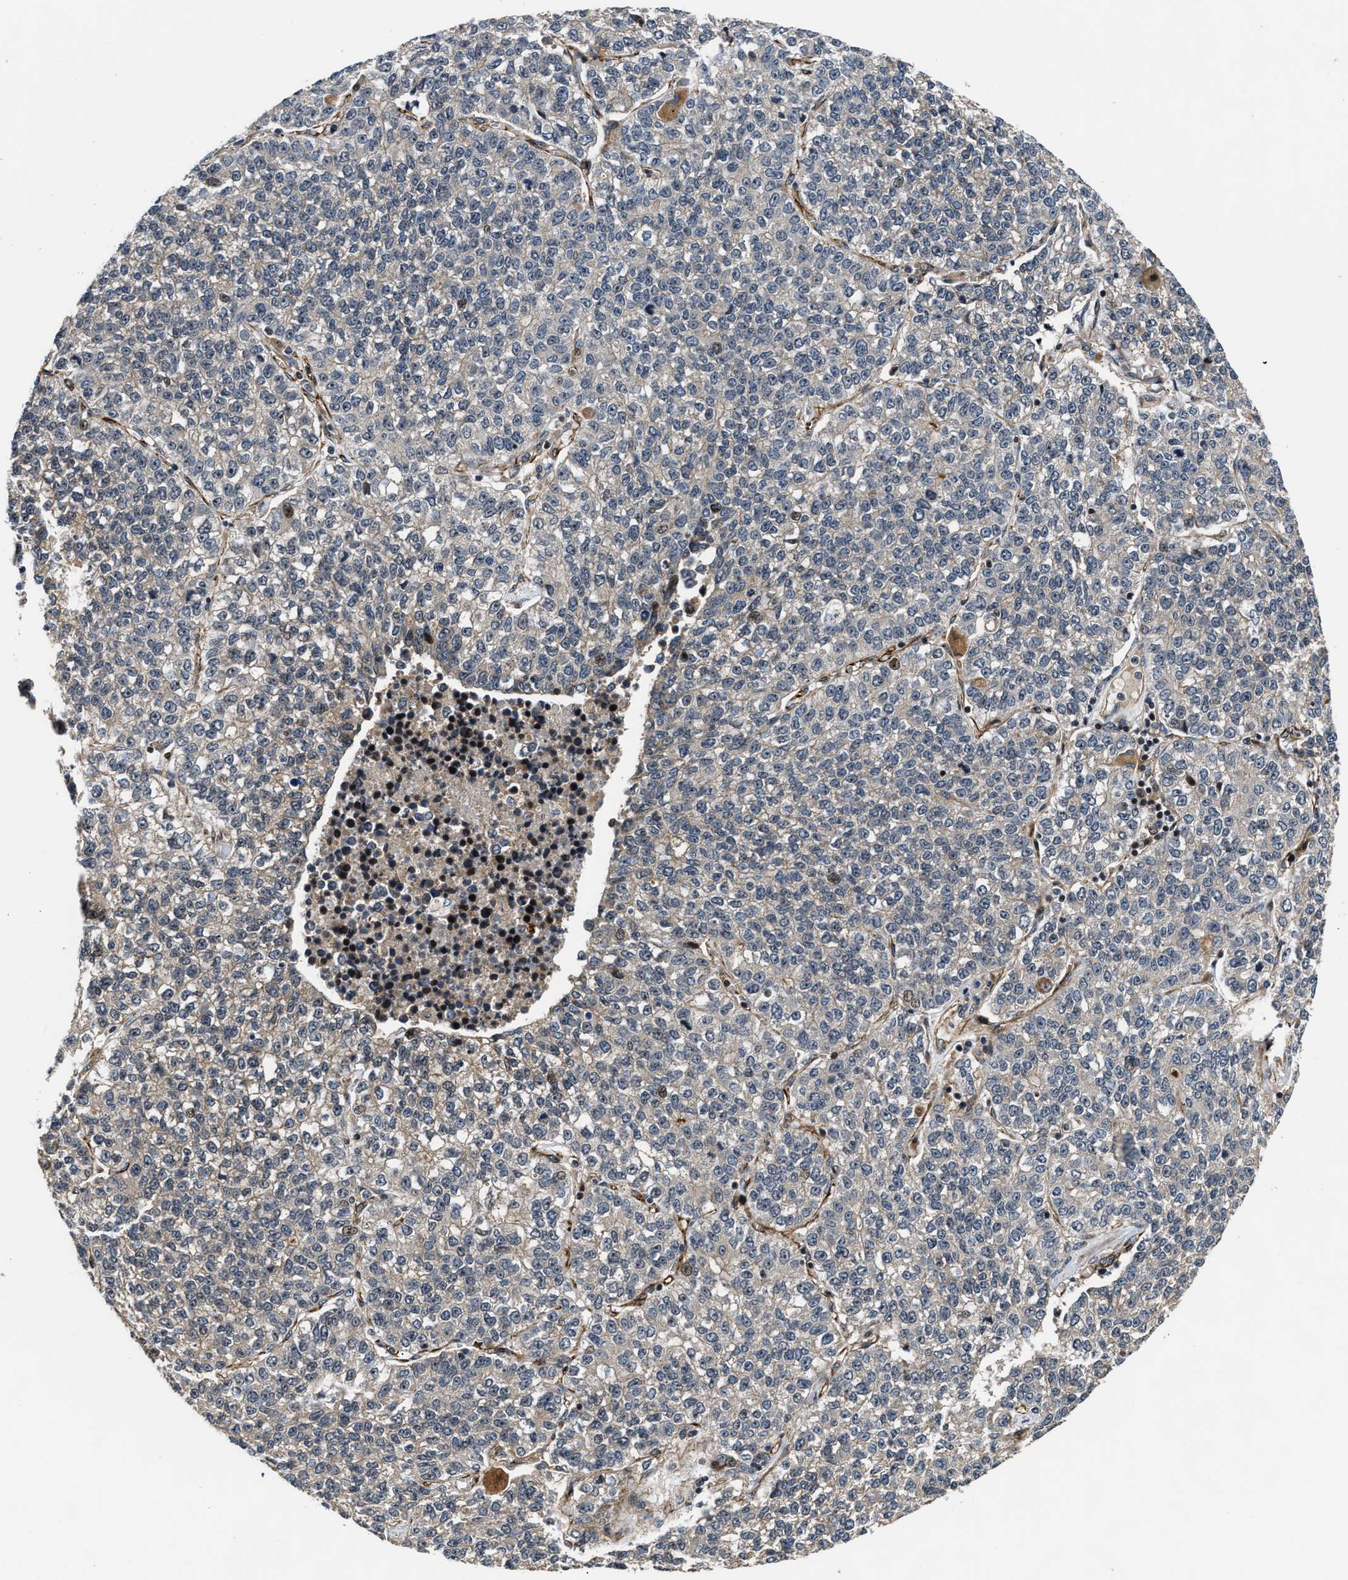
{"staining": {"intensity": "moderate", "quantity": "<25%", "location": "nuclear"}, "tissue": "lung cancer", "cell_type": "Tumor cells", "image_type": "cancer", "snomed": [{"axis": "morphology", "description": "Adenocarcinoma, NOS"}, {"axis": "topography", "description": "Lung"}], "caption": "Immunohistochemistry (IHC) (DAB (3,3'-diaminobenzidine)) staining of lung cancer (adenocarcinoma) reveals moderate nuclear protein staining in about <25% of tumor cells.", "gene": "ALDH3A2", "patient": {"sex": "male", "age": 49}}